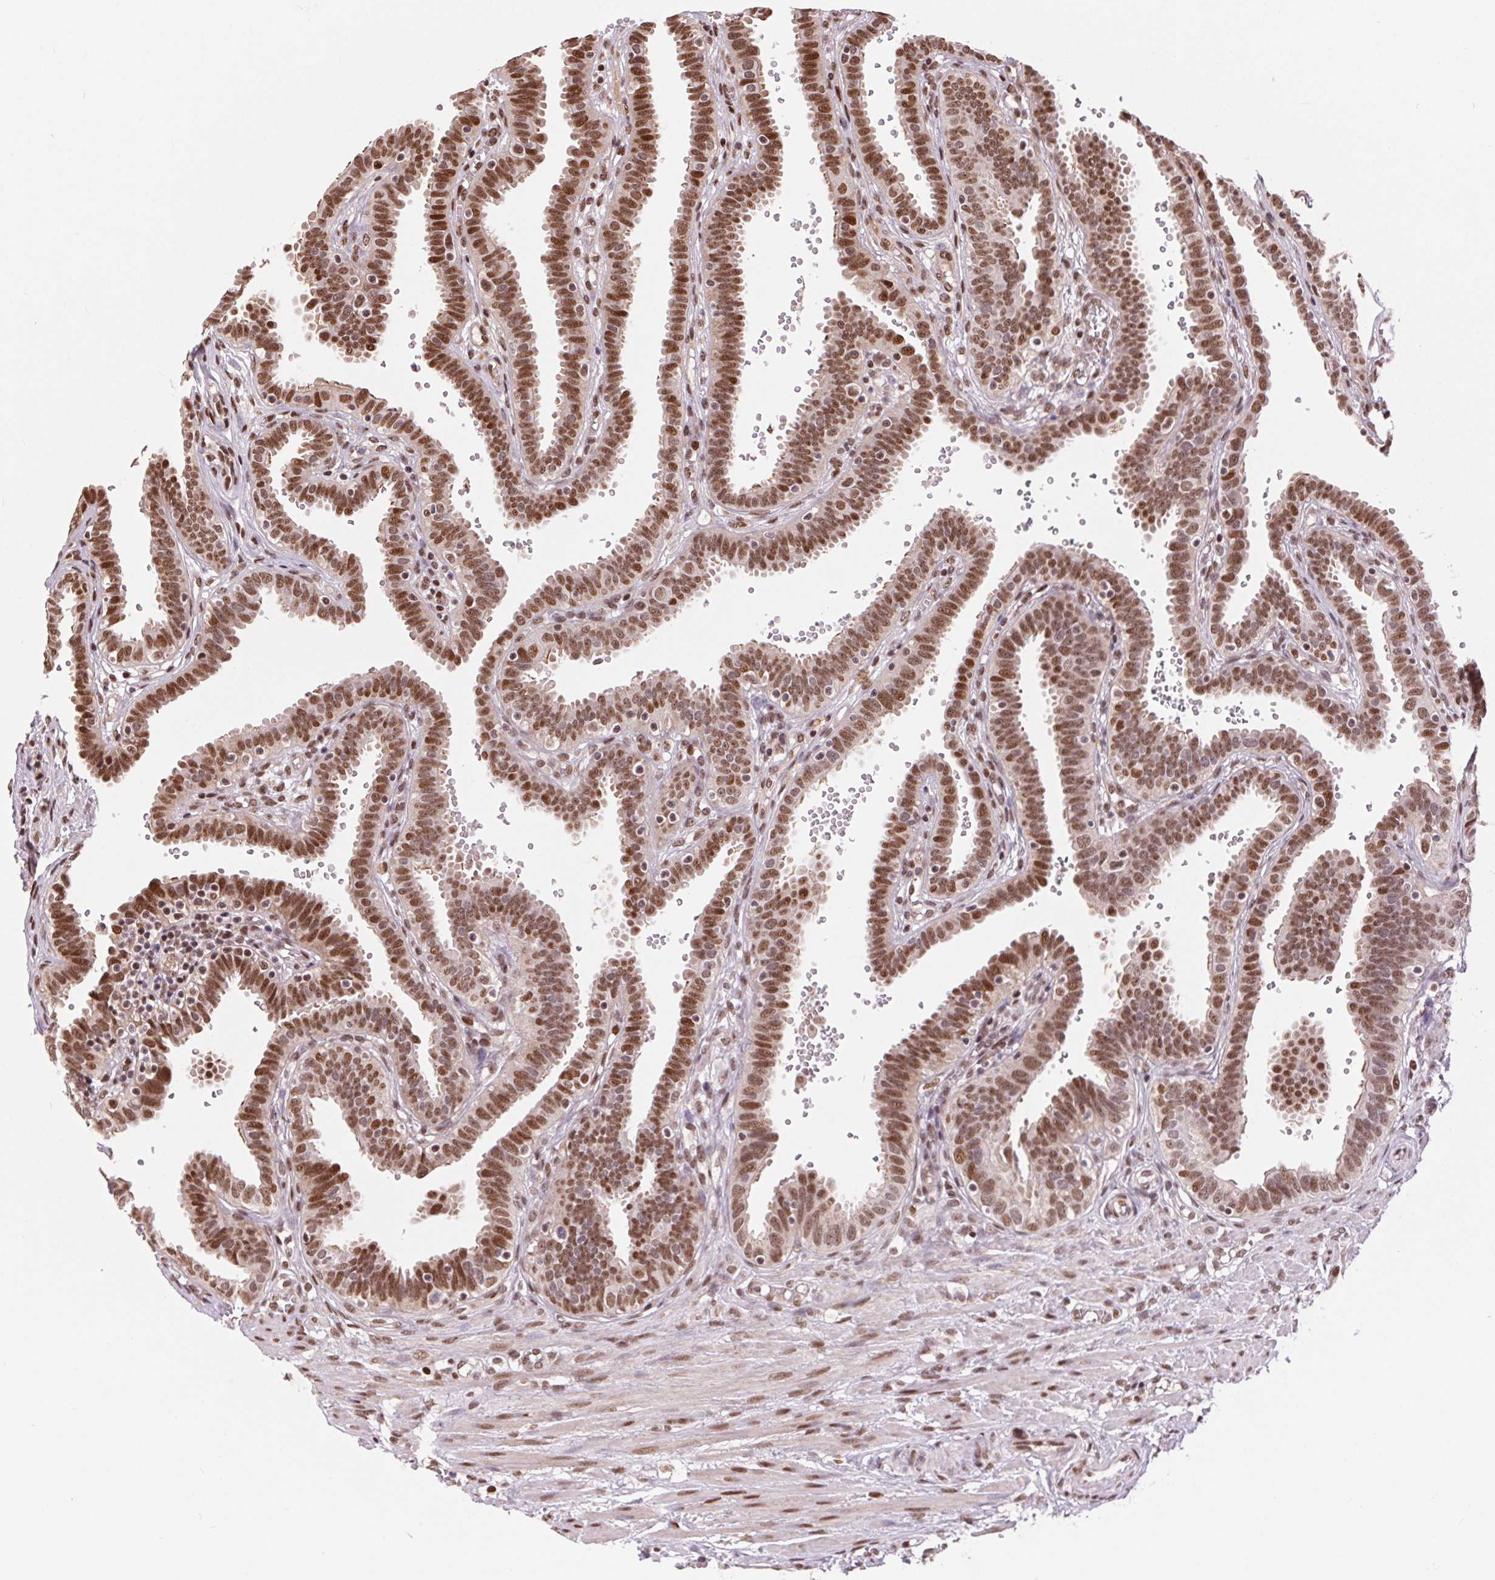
{"staining": {"intensity": "moderate", "quantity": ">75%", "location": "nuclear"}, "tissue": "fallopian tube", "cell_type": "Glandular cells", "image_type": "normal", "snomed": [{"axis": "morphology", "description": "Normal tissue, NOS"}, {"axis": "topography", "description": "Fallopian tube"}], "caption": "A micrograph of fallopian tube stained for a protein exhibits moderate nuclear brown staining in glandular cells. (Stains: DAB (3,3'-diaminobenzidine) in brown, nuclei in blue, Microscopy: brightfield microscopy at high magnification).", "gene": "RAD23A", "patient": {"sex": "female", "age": 37}}